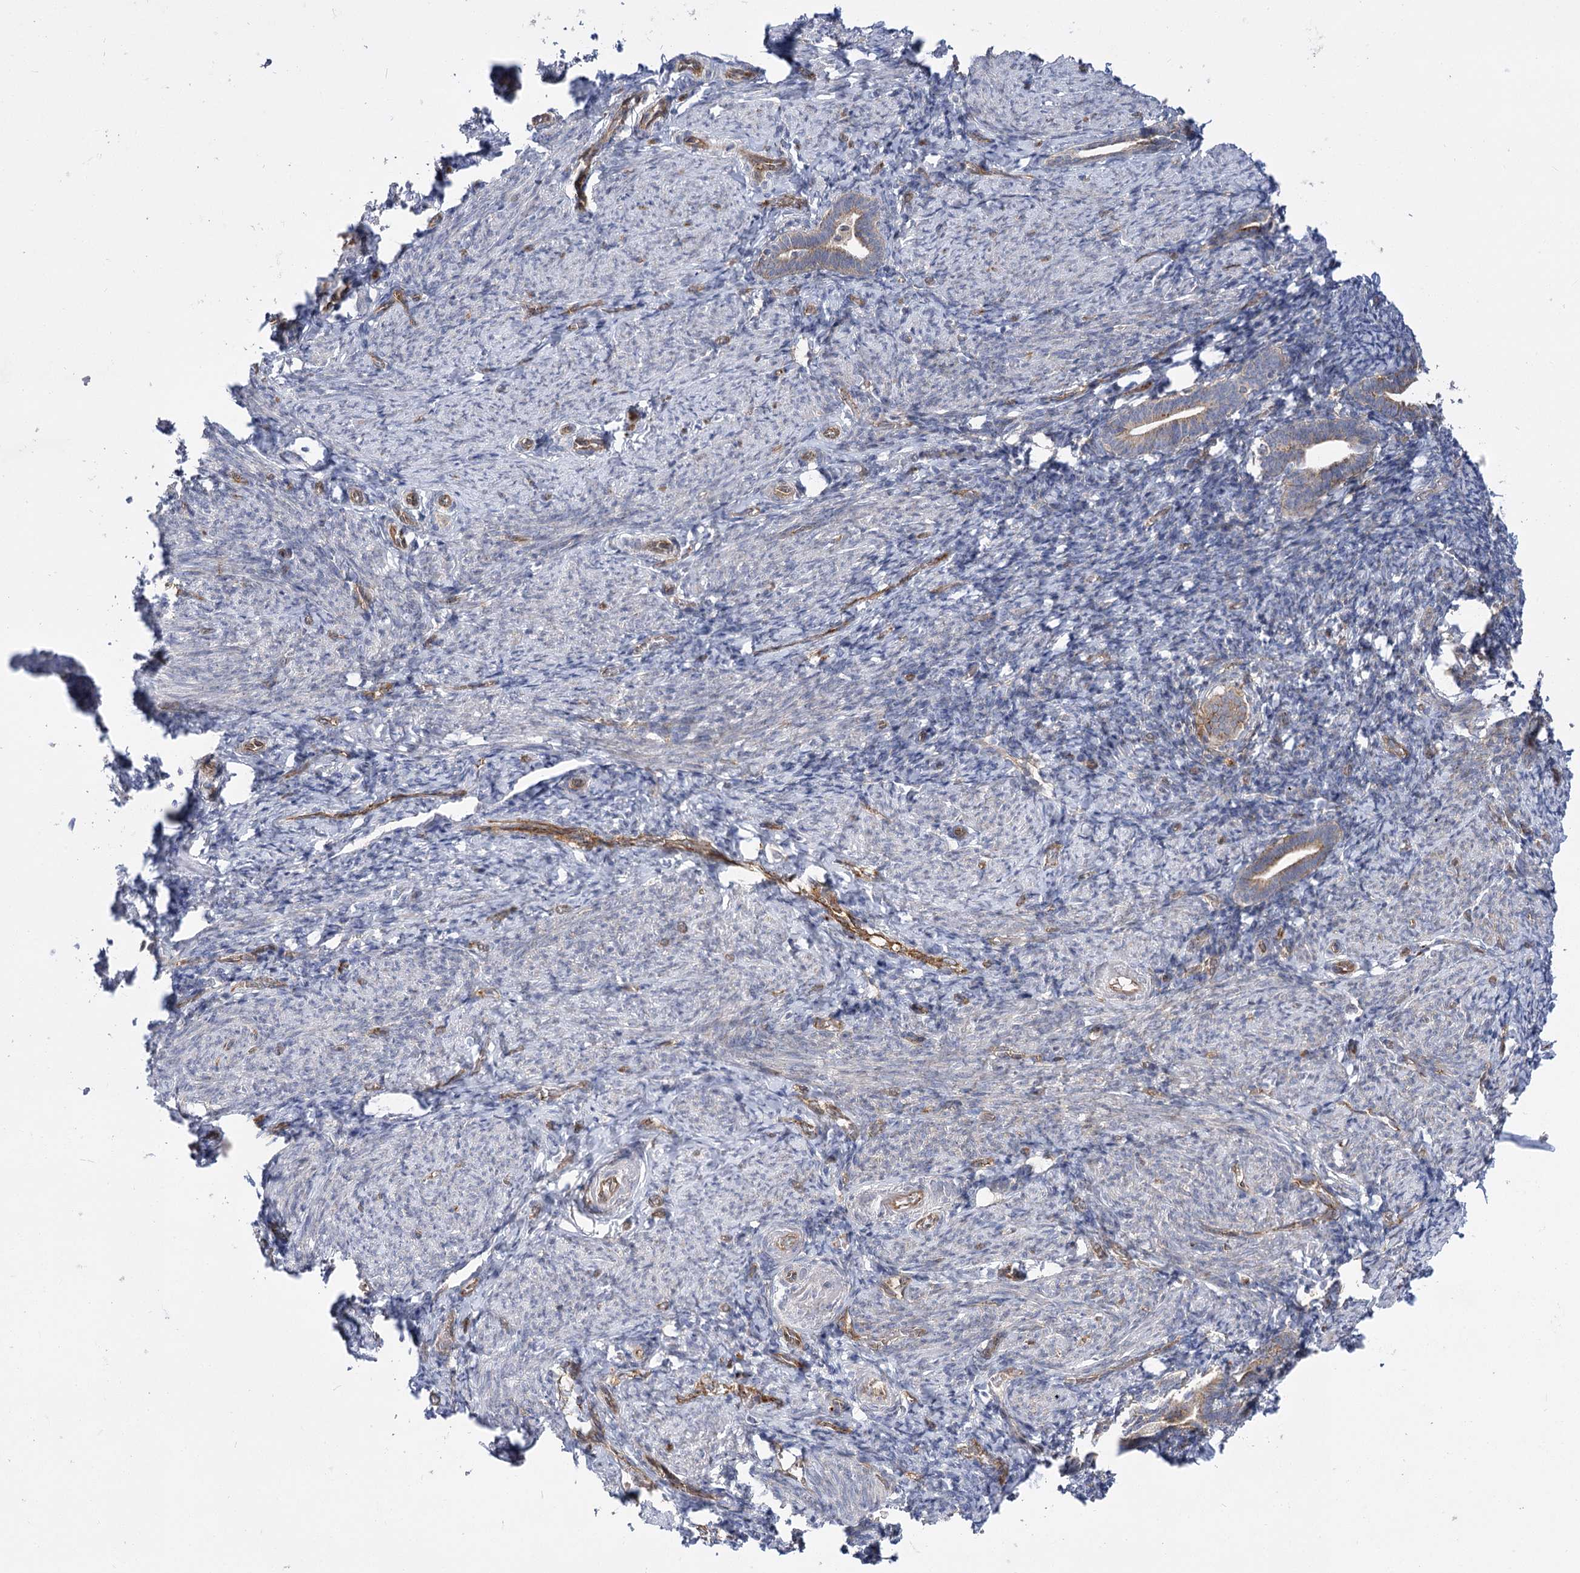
{"staining": {"intensity": "negative", "quantity": "none", "location": "none"}, "tissue": "endometrium", "cell_type": "Cells in endometrial stroma", "image_type": "normal", "snomed": [{"axis": "morphology", "description": "Normal tissue, NOS"}, {"axis": "topography", "description": "Endometrium"}], "caption": "High power microscopy image of an immunohistochemistry (IHC) histopathology image of benign endometrium, revealing no significant expression in cells in endometrial stroma. (Brightfield microscopy of DAB immunohistochemistry (IHC) at high magnification).", "gene": "ARHGAP31", "patient": {"sex": "female", "age": 51}}